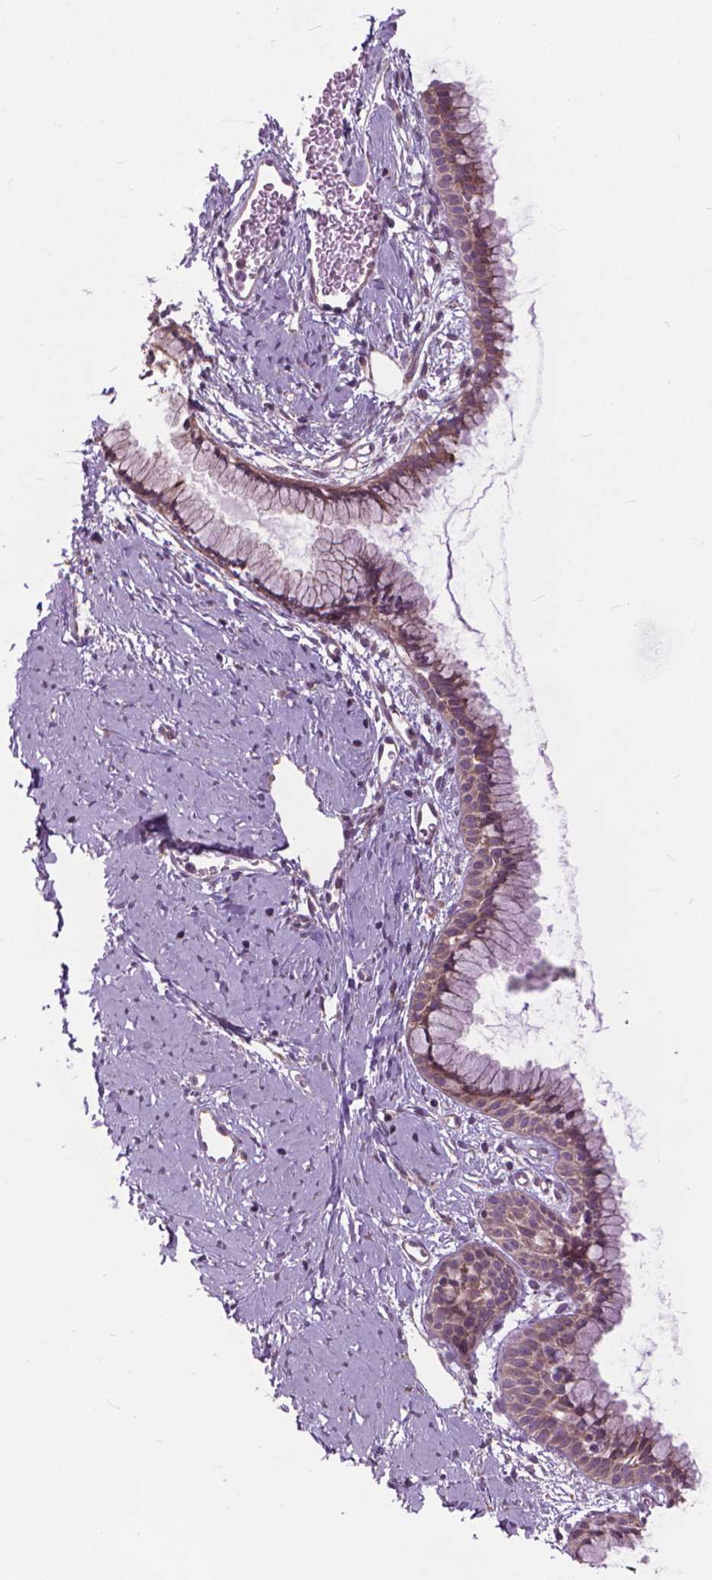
{"staining": {"intensity": "weak", "quantity": ">75%", "location": "cytoplasmic/membranous"}, "tissue": "cervix", "cell_type": "Glandular cells", "image_type": "normal", "snomed": [{"axis": "morphology", "description": "Normal tissue, NOS"}, {"axis": "topography", "description": "Cervix"}], "caption": "Immunohistochemistry staining of normal cervix, which exhibits low levels of weak cytoplasmic/membranous positivity in about >75% of glandular cells indicating weak cytoplasmic/membranous protein expression. The staining was performed using DAB (brown) for protein detection and nuclei were counterstained in hematoxylin (blue).", "gene": "NUDT1", "patient": {"sex": "female", "age": 40}}